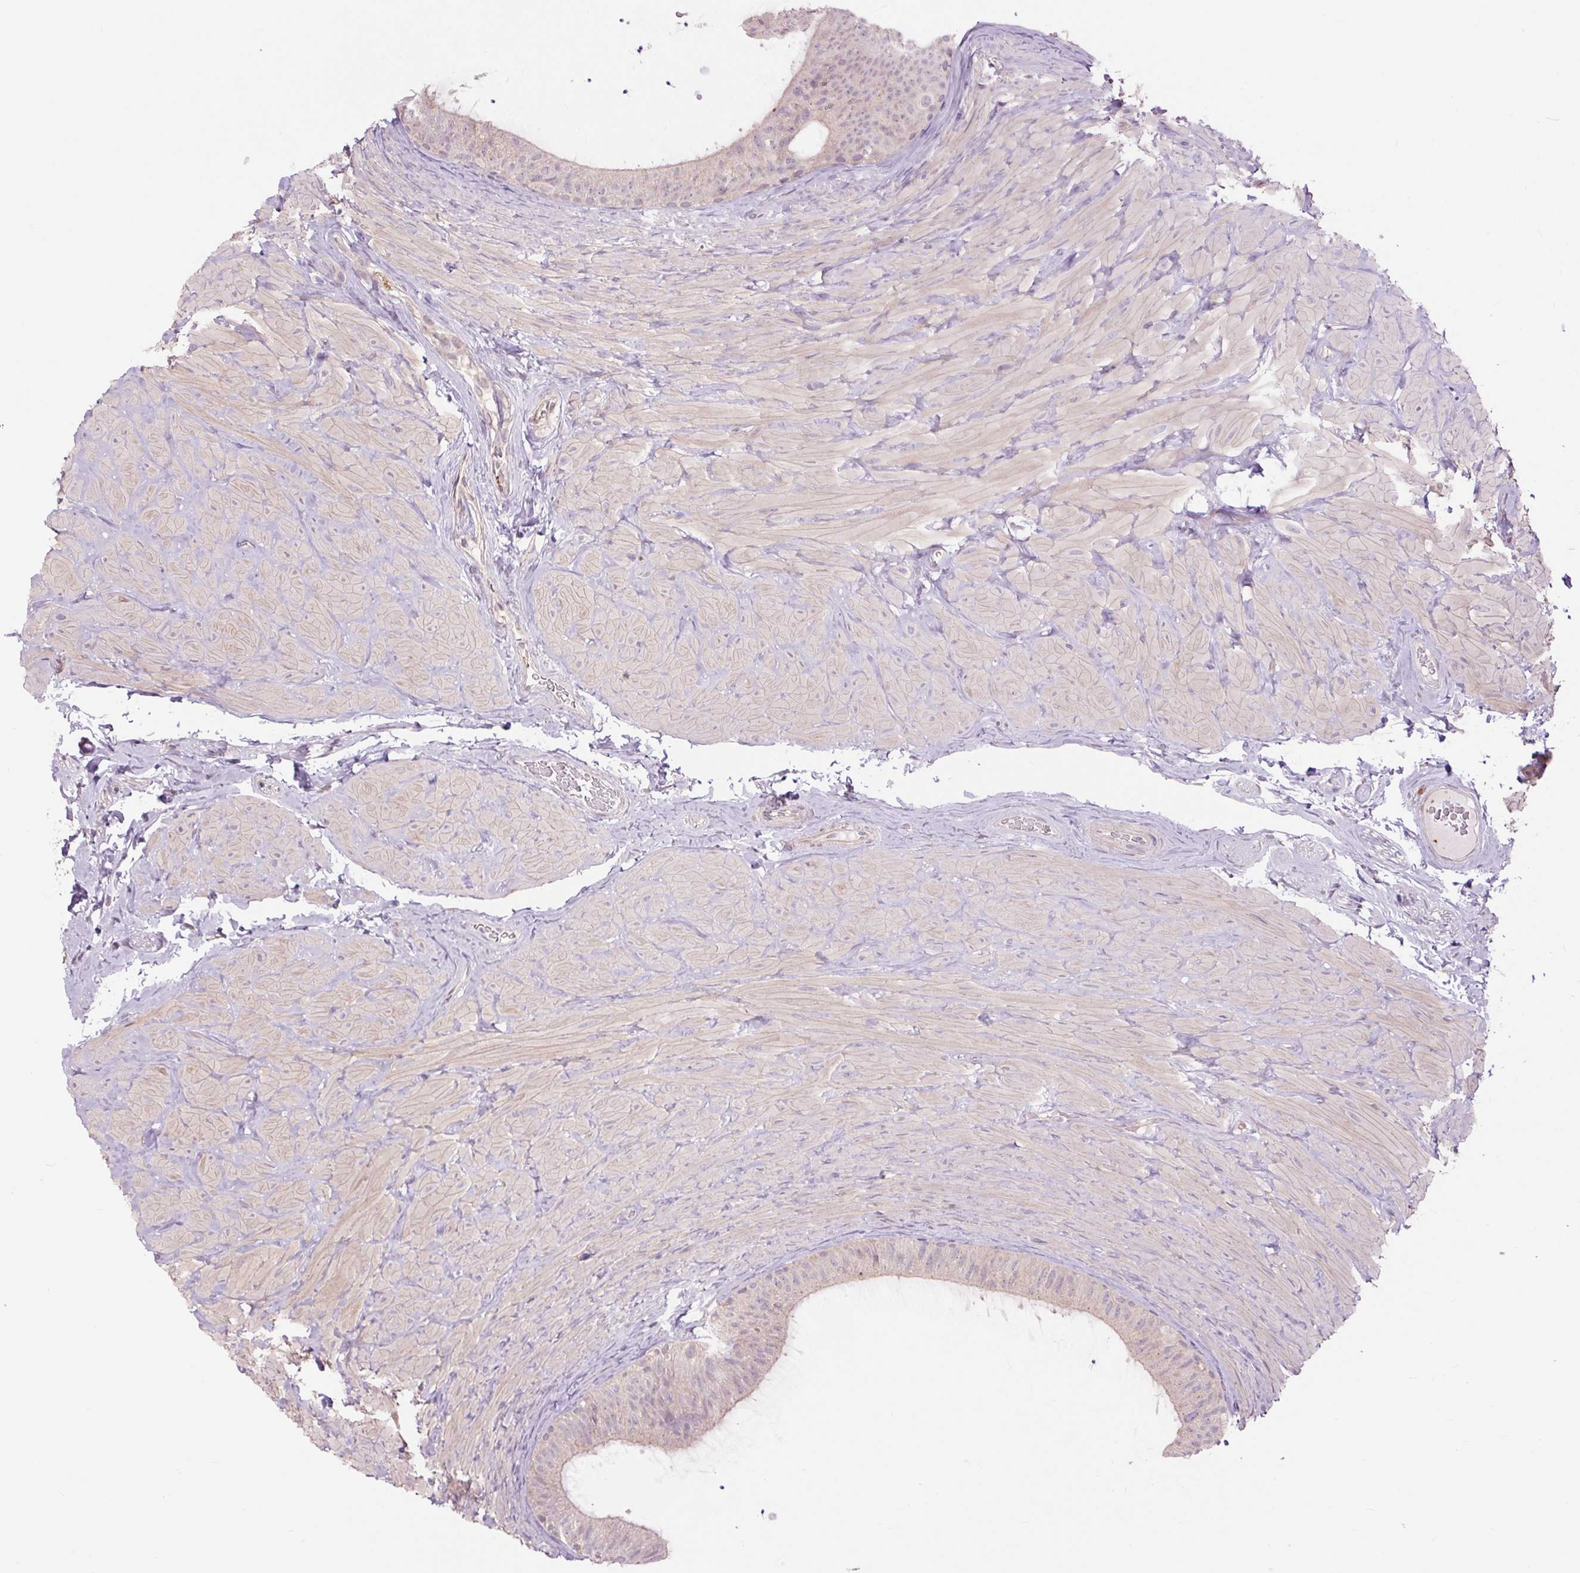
{"staining": {"intensity": "negative", "quantity": "none", "location": "none"}, "tissue": "epididymis", "cell_type": "Glandular cells", "image_type": "normal", "snomed": [{"axis": "morphology", "description": "Normal tissue, NOS"}, {"axis": "topography", "description": "Epididymis, spermatic cord, NOS"}, {"axis": "topography", "description": "Epididymis"}], "caption": "Micrograph shows no significant protein expression in glandular cells of normal epididymis.", "gene": "CTNNA3", "patient": {"sex": "male", "age": 31}}